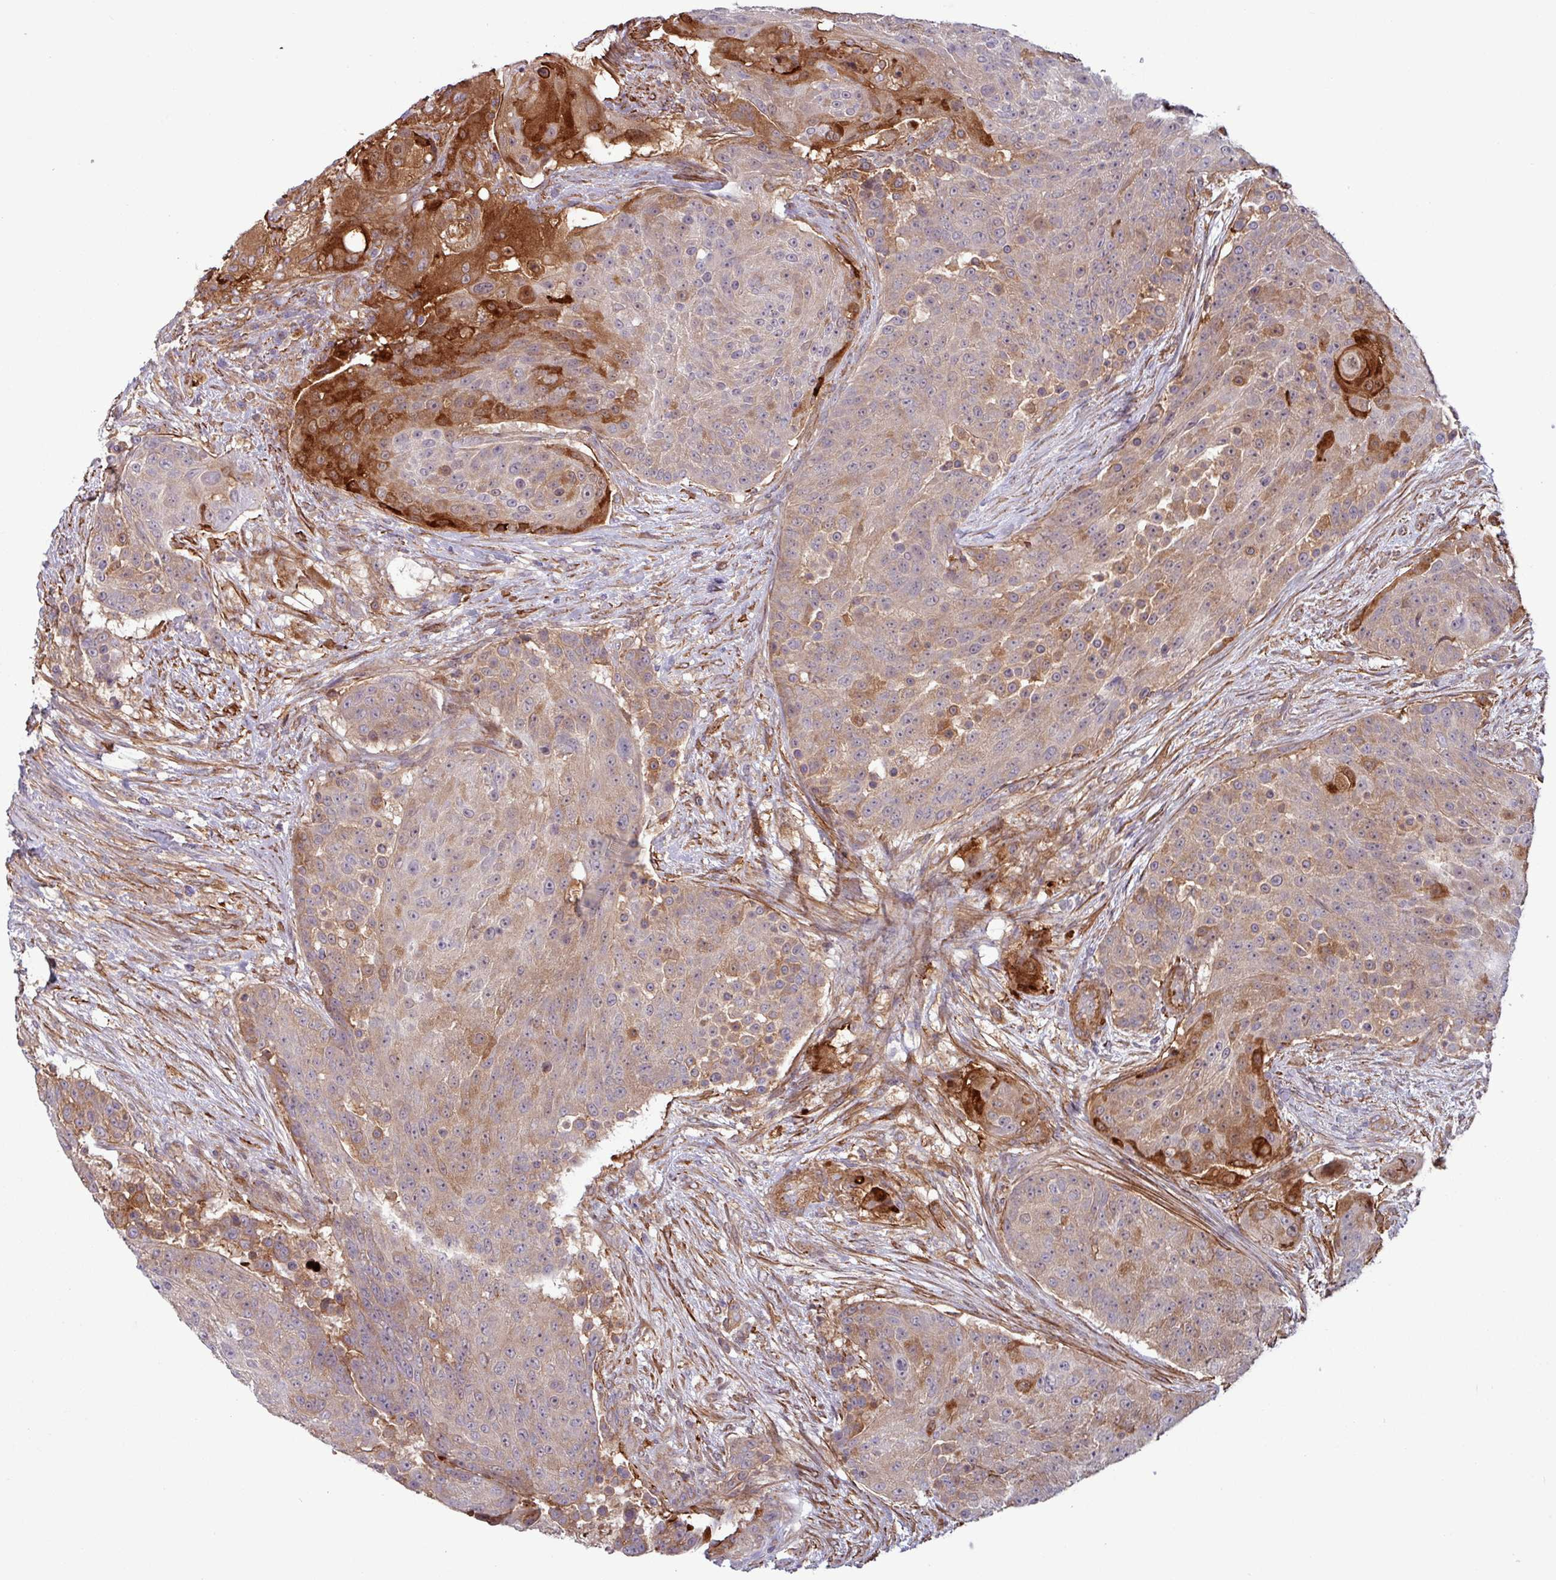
{"staining": {"intensity": "strong", "quantity": "25%-75%", "location": "cytoplasmic/membranous"}, "tissue": "urothelial cancer", "cell_type": "Tumor cells", "image_type": "cancer", "snomed": [{"axis": "morphology", "description": "Urothelial carcinoma, High grade"}, {"axis": "topography", "description": "Urinary bladder"}], "caption": "Tumor cells show strong cytoplasmic/membranous expression in approximately 25%-75% of cells in high-grade urothelial carcinoma.", "gene": "PCED1A", "patient": {"sex": "female", "age": 63}}